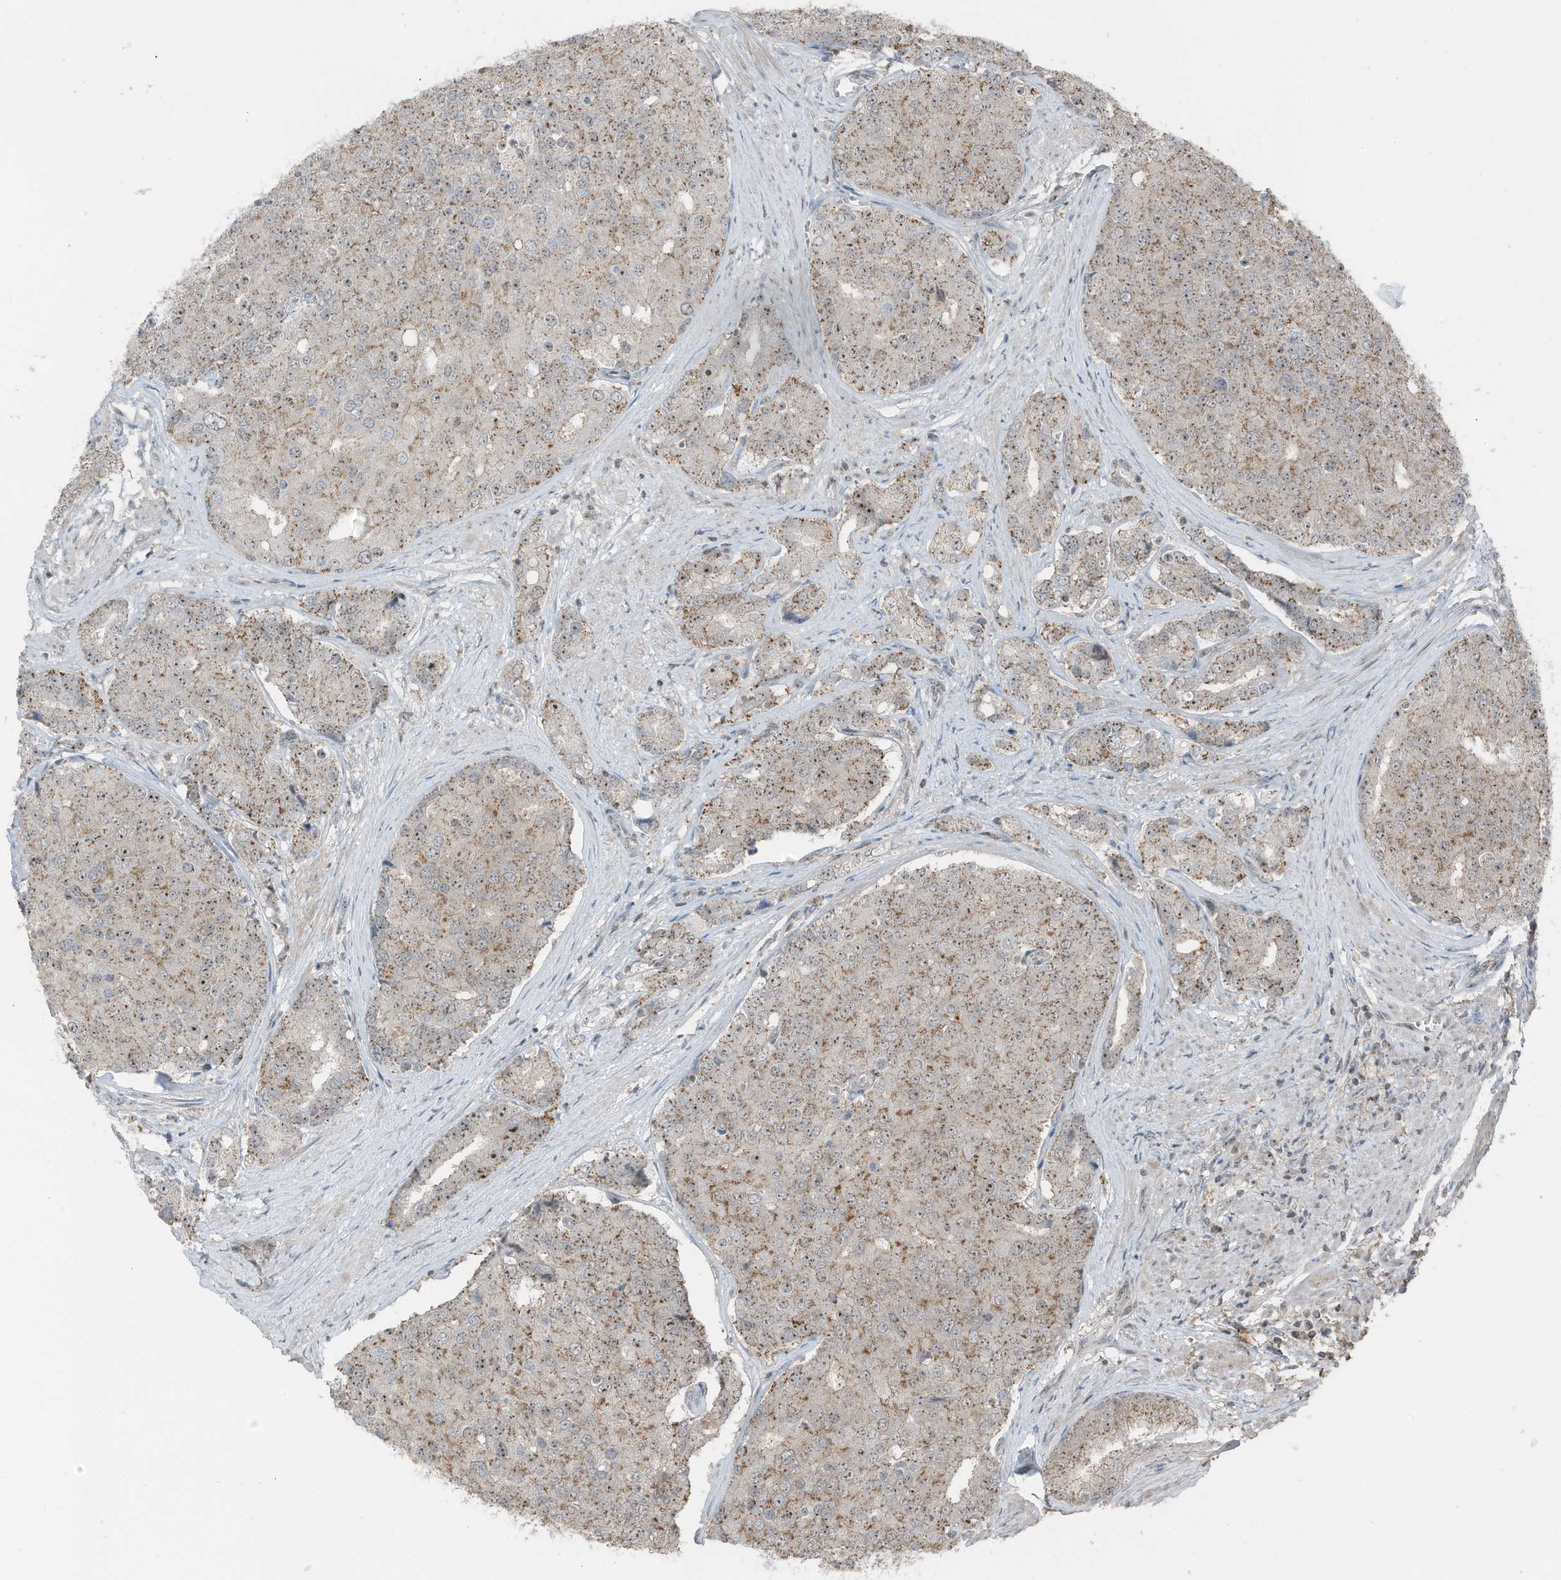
{"staining": {"intensity": "moderate", "quantity": "25%-75%", "location": "cytoplasmic/membranous,nuclear"}, "tissue": "prostate cancer", "cell_type": "Tumor cells", "image_type": "cancer", "snomed": [{"axis": "morphology", "description": "Adenocarcinoma, High grade"}, {"axis": "topography", "description": "Prostate"}], "caption": "Human prostate cancer stained with a protein marker reveals moderate staining in tumor cells.", "gene": "UTP3", "patient": {"sex": "male", "age": 50}}